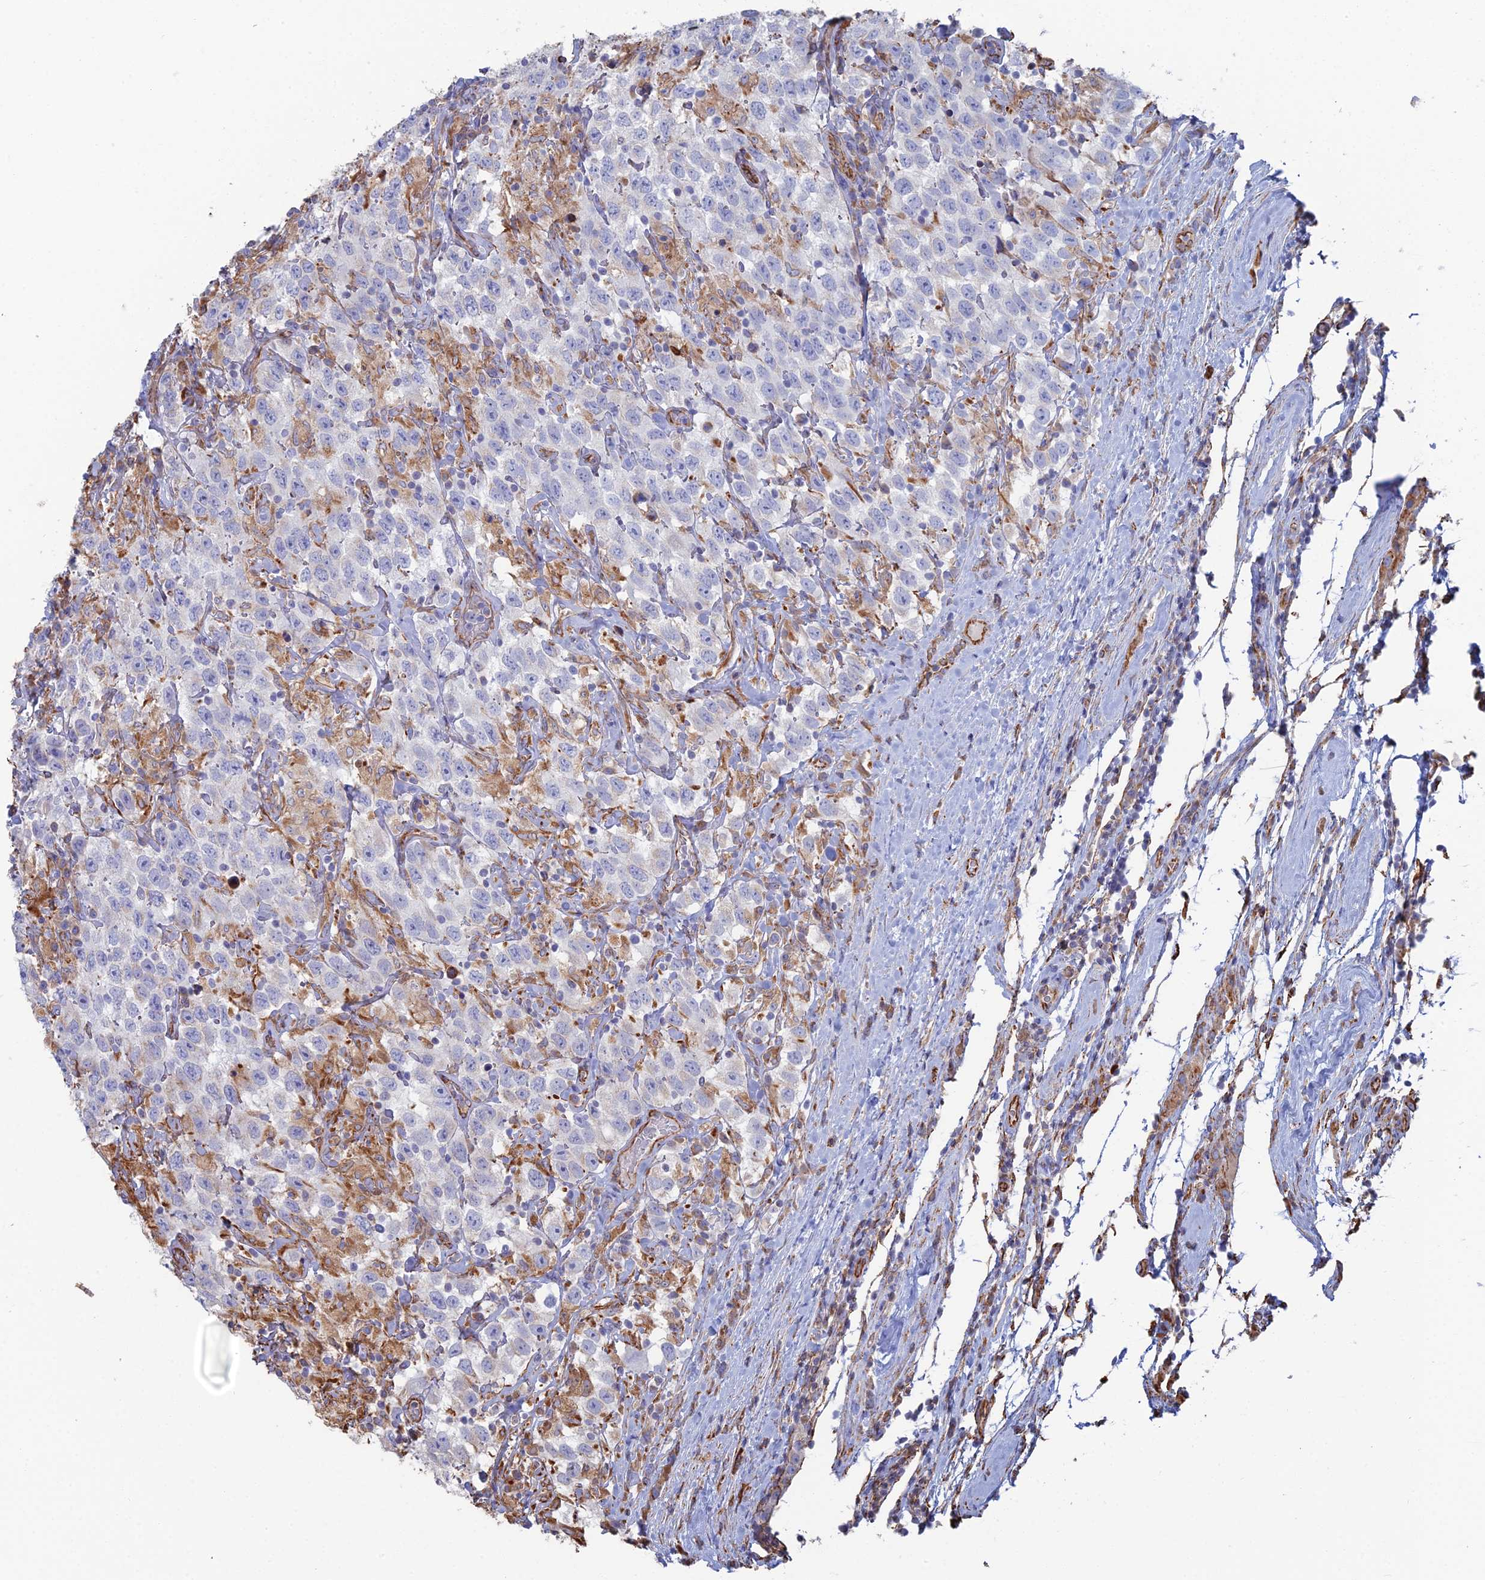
{"staining": {"intensity": "negative", "quantity": "none", "location": "none"}, "tissue": "testis cancer", "cell_type": "Tumor cells", "image_type": "cancer", "snomed": [{"axis": "morphology", "description": "Seminoma, NOS"}, {"axis": "topography", "description": "Testis"}], "caption": "Protein analysis of testis cancer demonstrates no significant expression in tumor cells.", "gene": "CLVS2", "patient": {"sex": "male", "age": 41}}